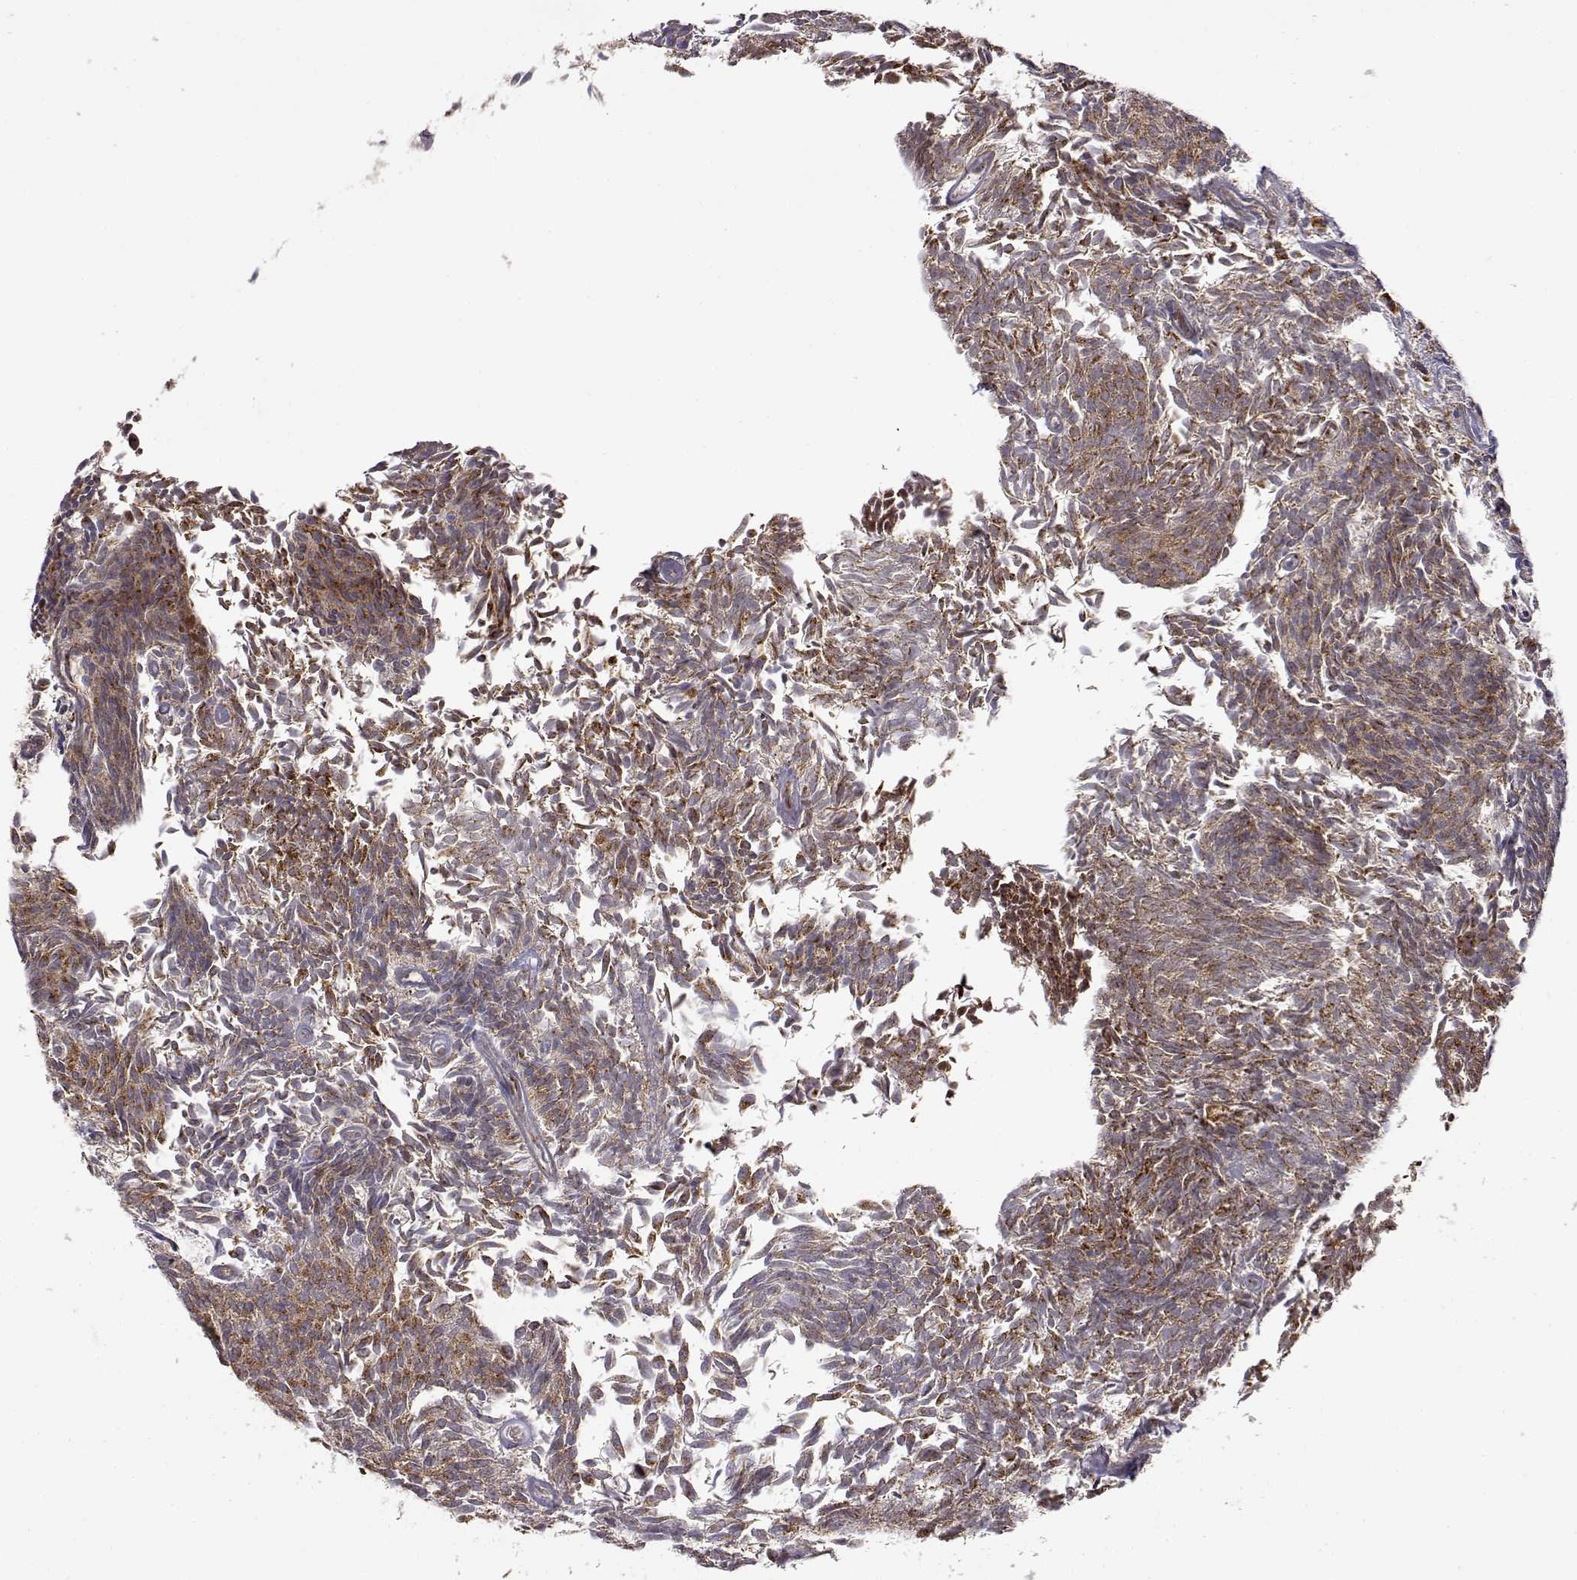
{"staining": {"intensity": "strong", "quantity": "25%-75%", "location": "cytoplasmic/membranous"}, "tissue": "urothelial cancer", "cell_type": "Tumor cells", "image_type": "cancer", "snomed": [{"axis": "morphology", "description": "Urothelial carcinoma, Low grade"}, {"axis": "topography", "description": "Urinary bladder"}], "caption": "Urothelial cancer was stained to show a protein in brown. There is high levels of strong cytoplasmic/membranous positivity in about 25%-75% of tumor cells. The staining is performed using DAB brown chromogen to label protein expression. The nuclei are counter-stained blue using hematoxylin.", "gene": "RNF13", "patient": {"sex": "male", "age": 77}}